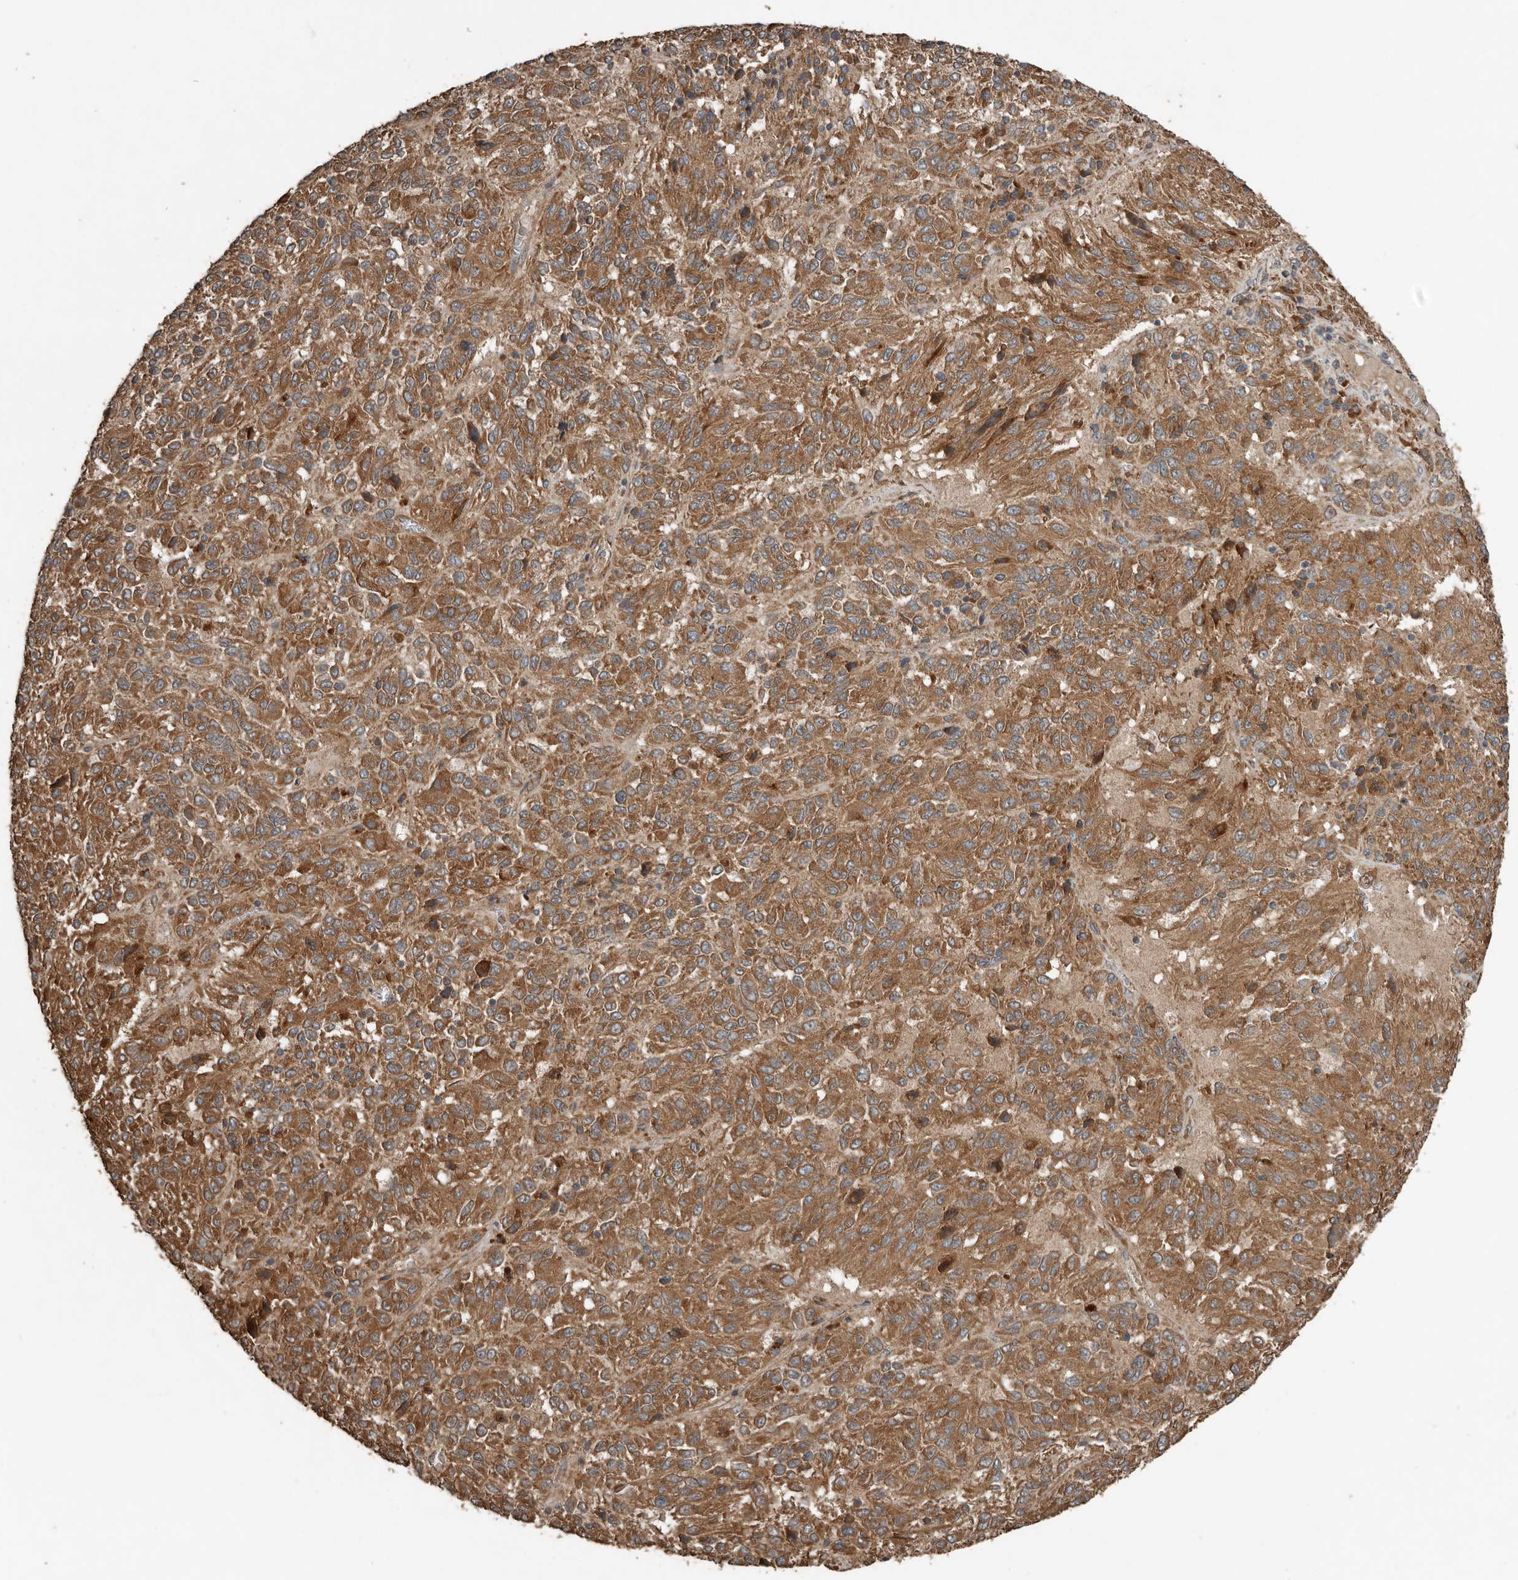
{"staining": {"intensity": "strong", "quantity": ">75%", "location": "cytoplasmic/membranous"}, "tissue": "melanoma", "cell_type": "Tumor cells", "image_type": "cancer", "snomed": [{"axis": "morphology", "description": "Malignant melanoma, Metastatic site"}, {"axis": "topography", "description": "Lung"}], "caption": "This is an image of immunohistochemistry staining of malignant melanoma (metastatic site), which shows strong expression in the cytoplasmic/membranous of tumor cells.", "gene": "RNF207", "patient": {"sex": "male", "age": 64}}